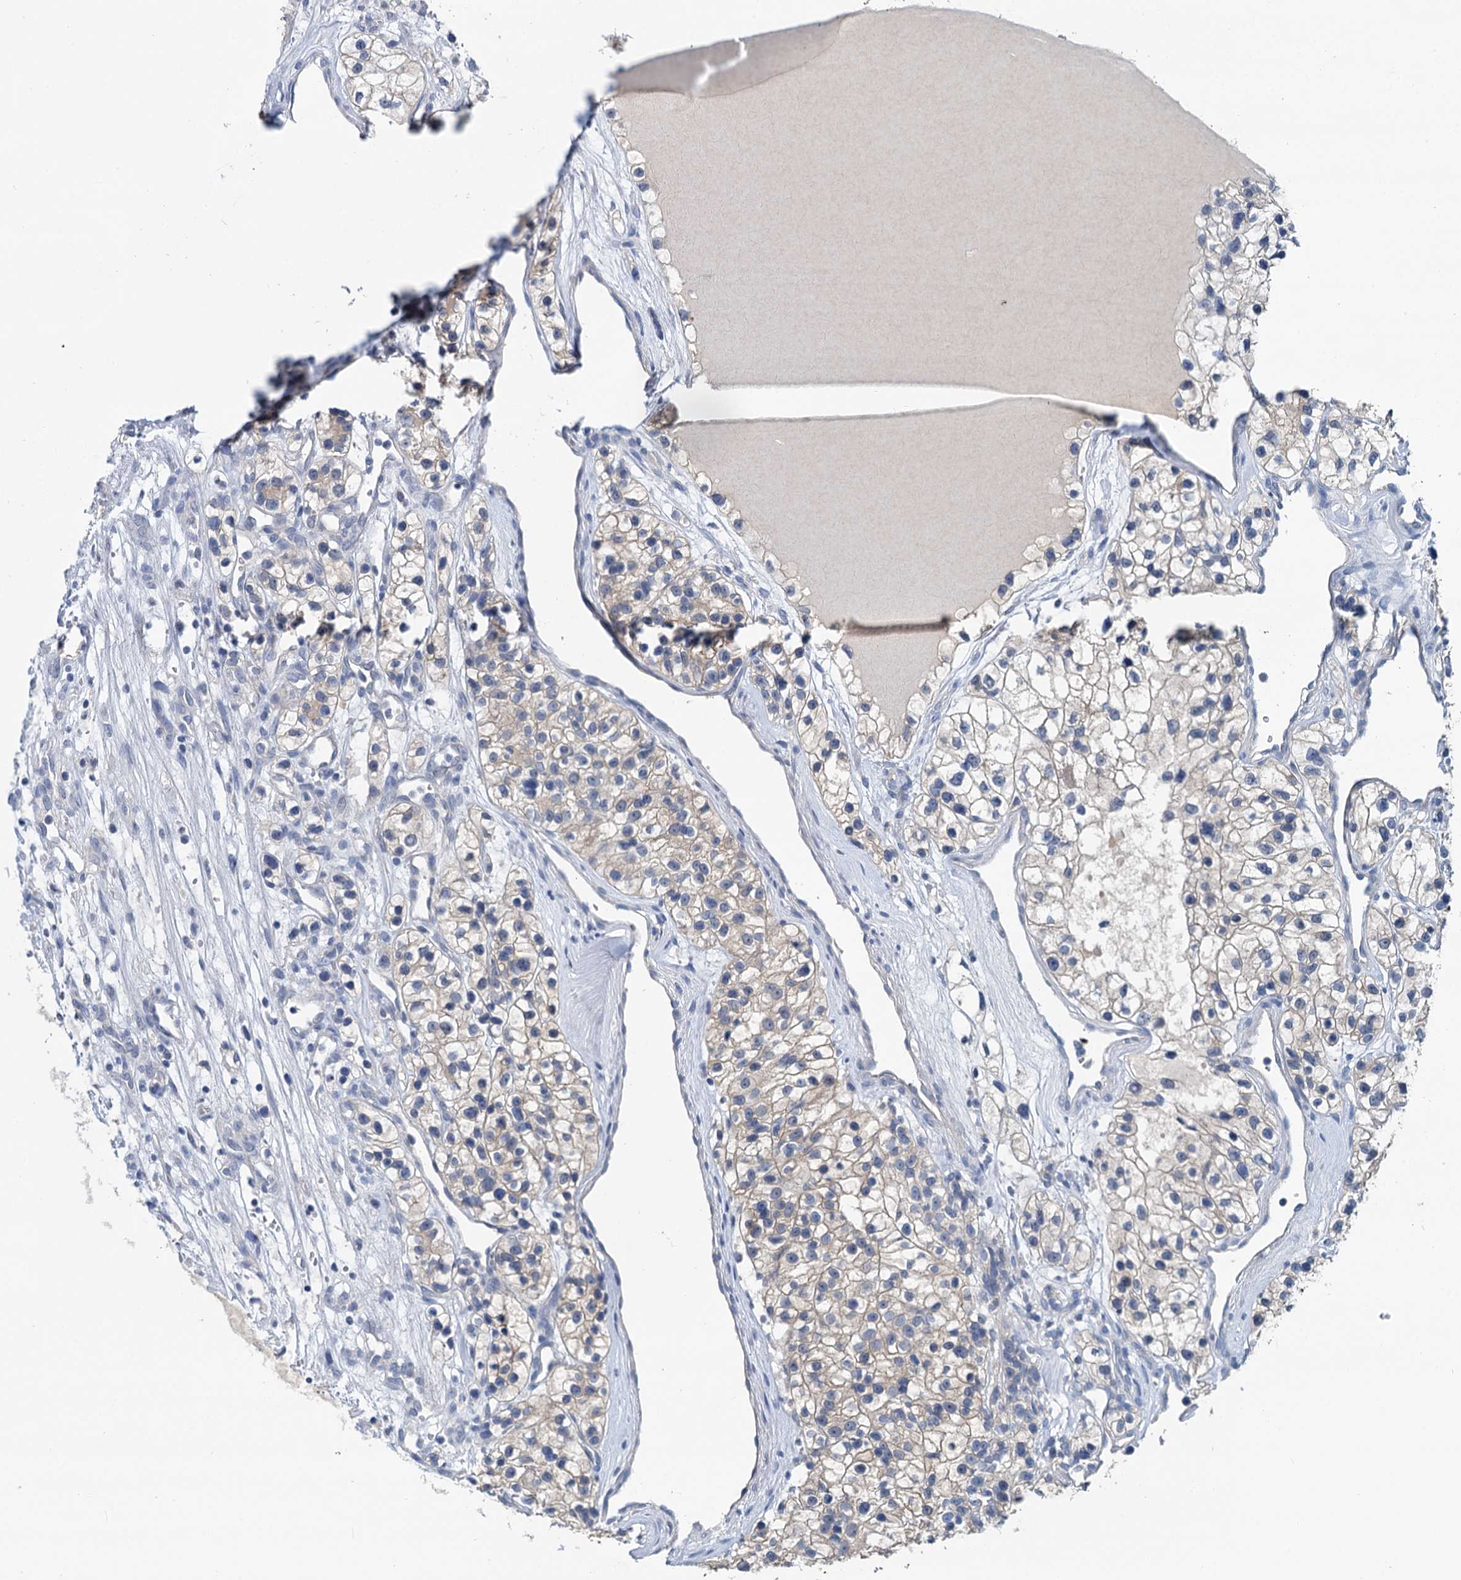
{"staining": {"intensity": "weak", "quantity": "25%-75%", "location": "cytoplasmic/membranous"}, "tissue": "renal cancer", "cell_type": "Tumor cells", "image_type": "cancer", "snomed": [{"axis": "morphology", "description": "Adenocarcinoma, NOS"}, {"axis": "topography", "description": "Kidney"}], "caption": "Immunohistochemistry histopathology image of human adenocarcinoma (renal) stained for a protein (brown), which exhibits low levels of weak cytoplasmic/membranous positivity in approximately 25%-75% of tumor cells.", "gene": "ANKRD42", "patient": {"sex": "female", "age": 57}}